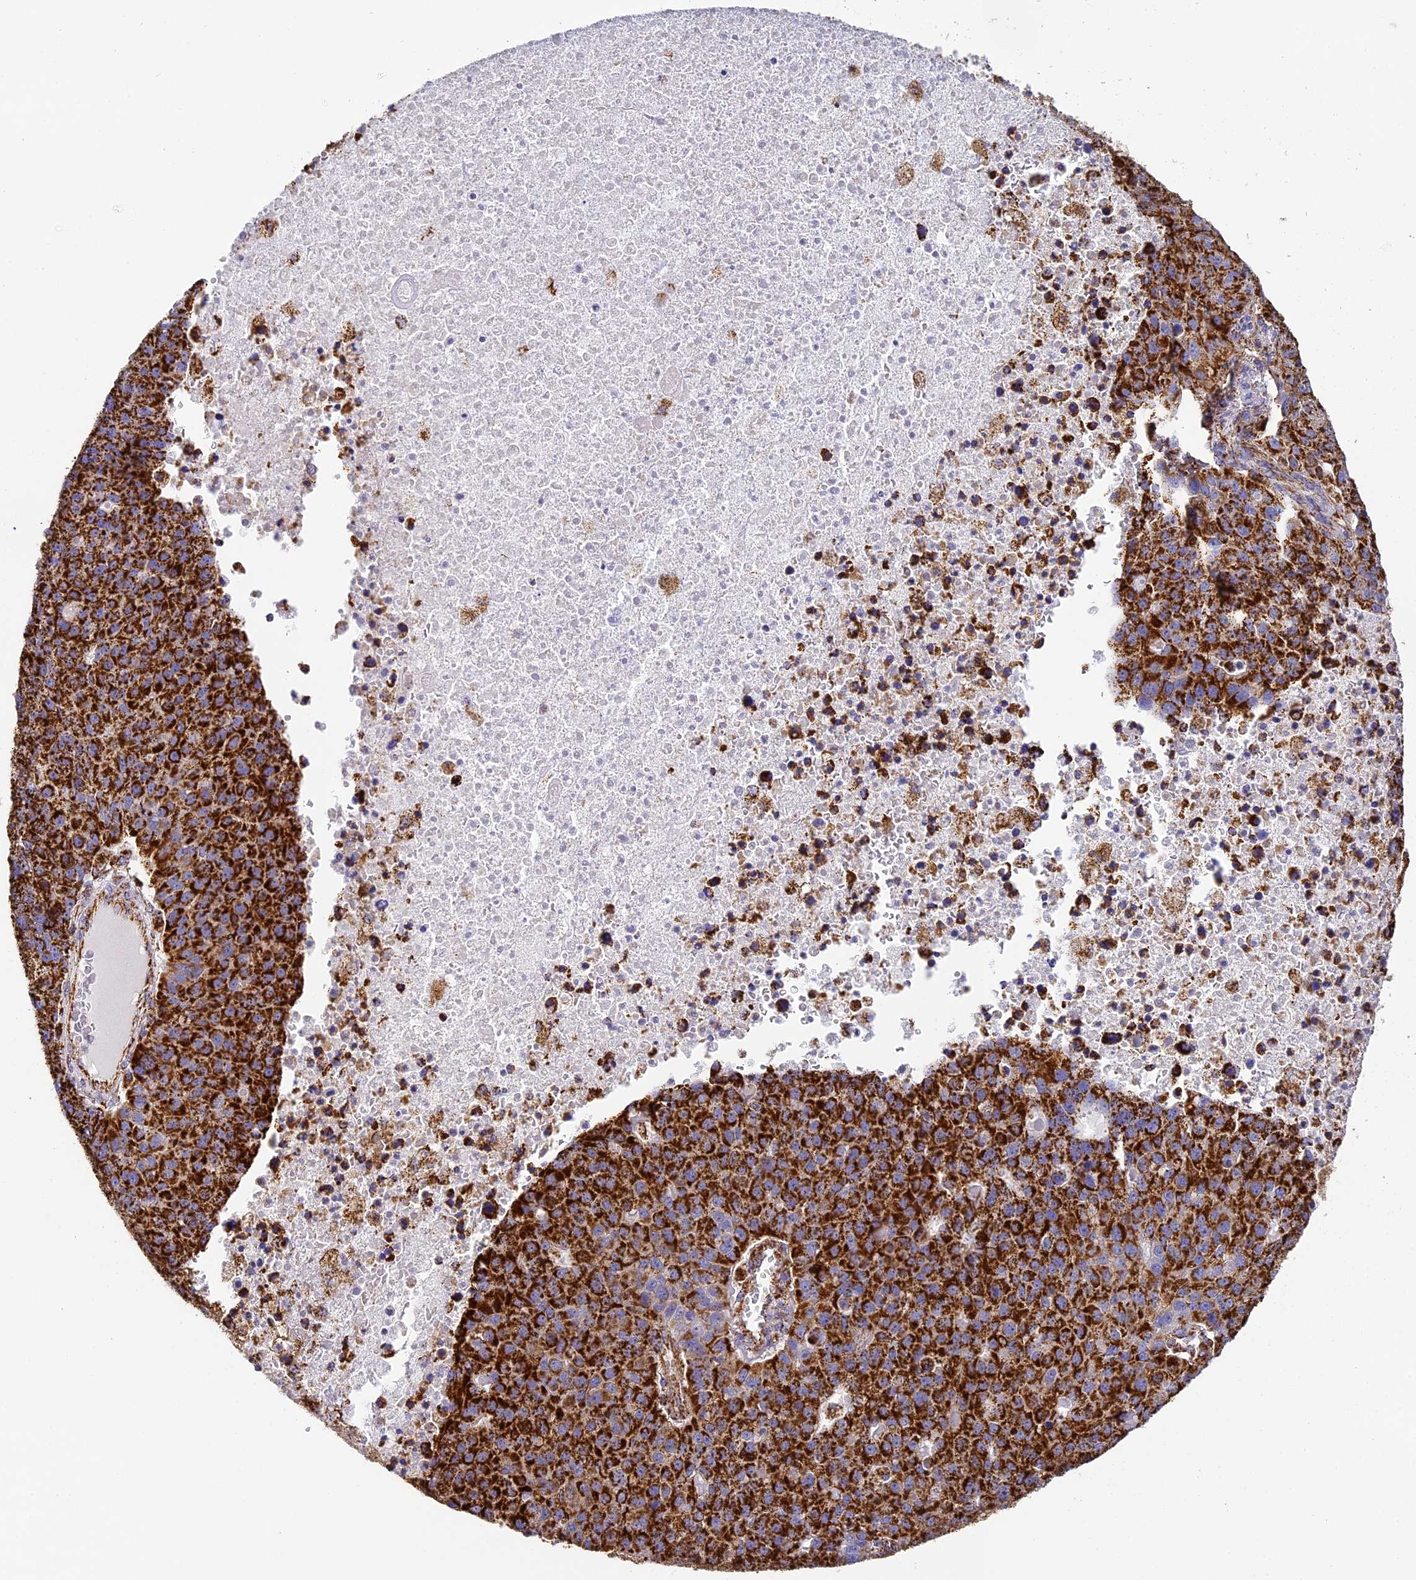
{"staining": {"intensity": "strong", "quantity": ">75%", "location": "cytoplasmic/membranous"}, "tissue": "pancreatic cancer", "cell_type": "Tumor cells", "image_type": "cancer", "snomed": [{"axis": "morphology", "description": "Adenocarcinoma, NOS"}, {"axis": "topography", "description": "Pancreas"}], "caption": "IHC micrograph of adenocarcinoma (pancreatic) stained for a protein (brown), which shows high levels of strong cytoplasmic/membranous staining in about >75% of tumor cells.", "gene": "STK17A", "patient": {"sex": "female", "age": 61}}